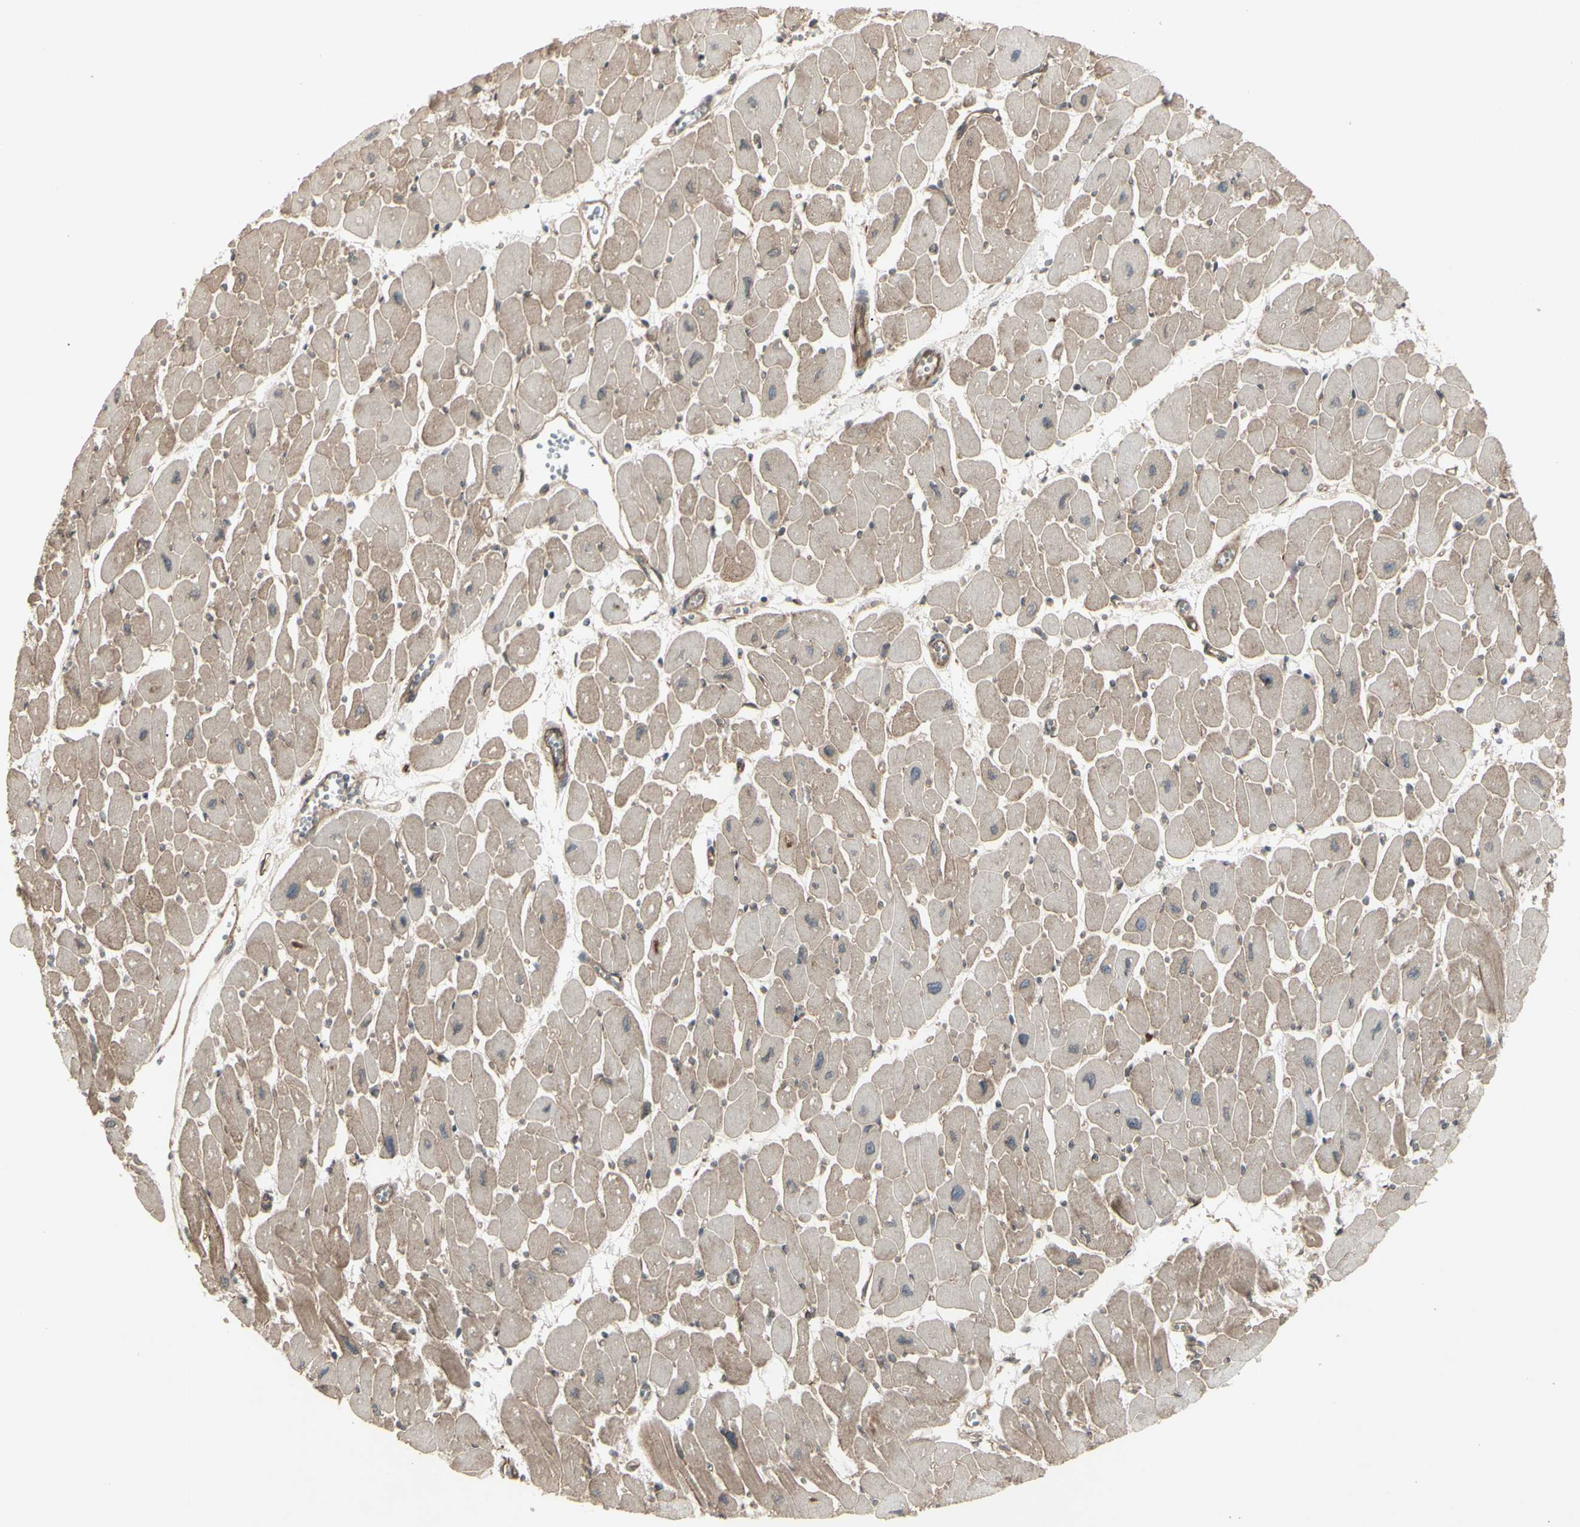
{"staining": {"intensity": "weak", "quantity": ">75%", "location": "cytoplasmic/membranous"}, "tissue": "heart muscle", "cell_type": "Cardiomyocytes", "image_type": "normal", "snomed": [{"axis": "morphology", "description": "Normal tissue, NOS"}, {"axis": "topography", "description": "Heart"}], "caption": "IHC of unremarkable human heart muscle reveals low levels of weak cytoplasmic/membranous positivity in approximately >75% of cardiomyocytes. (DAB (3,3'-diaminobenzidine) IHC with brightfield microscopy, high magnification).", "gene": "JAG1", "patient": {"sex": "female", "age": 54}}